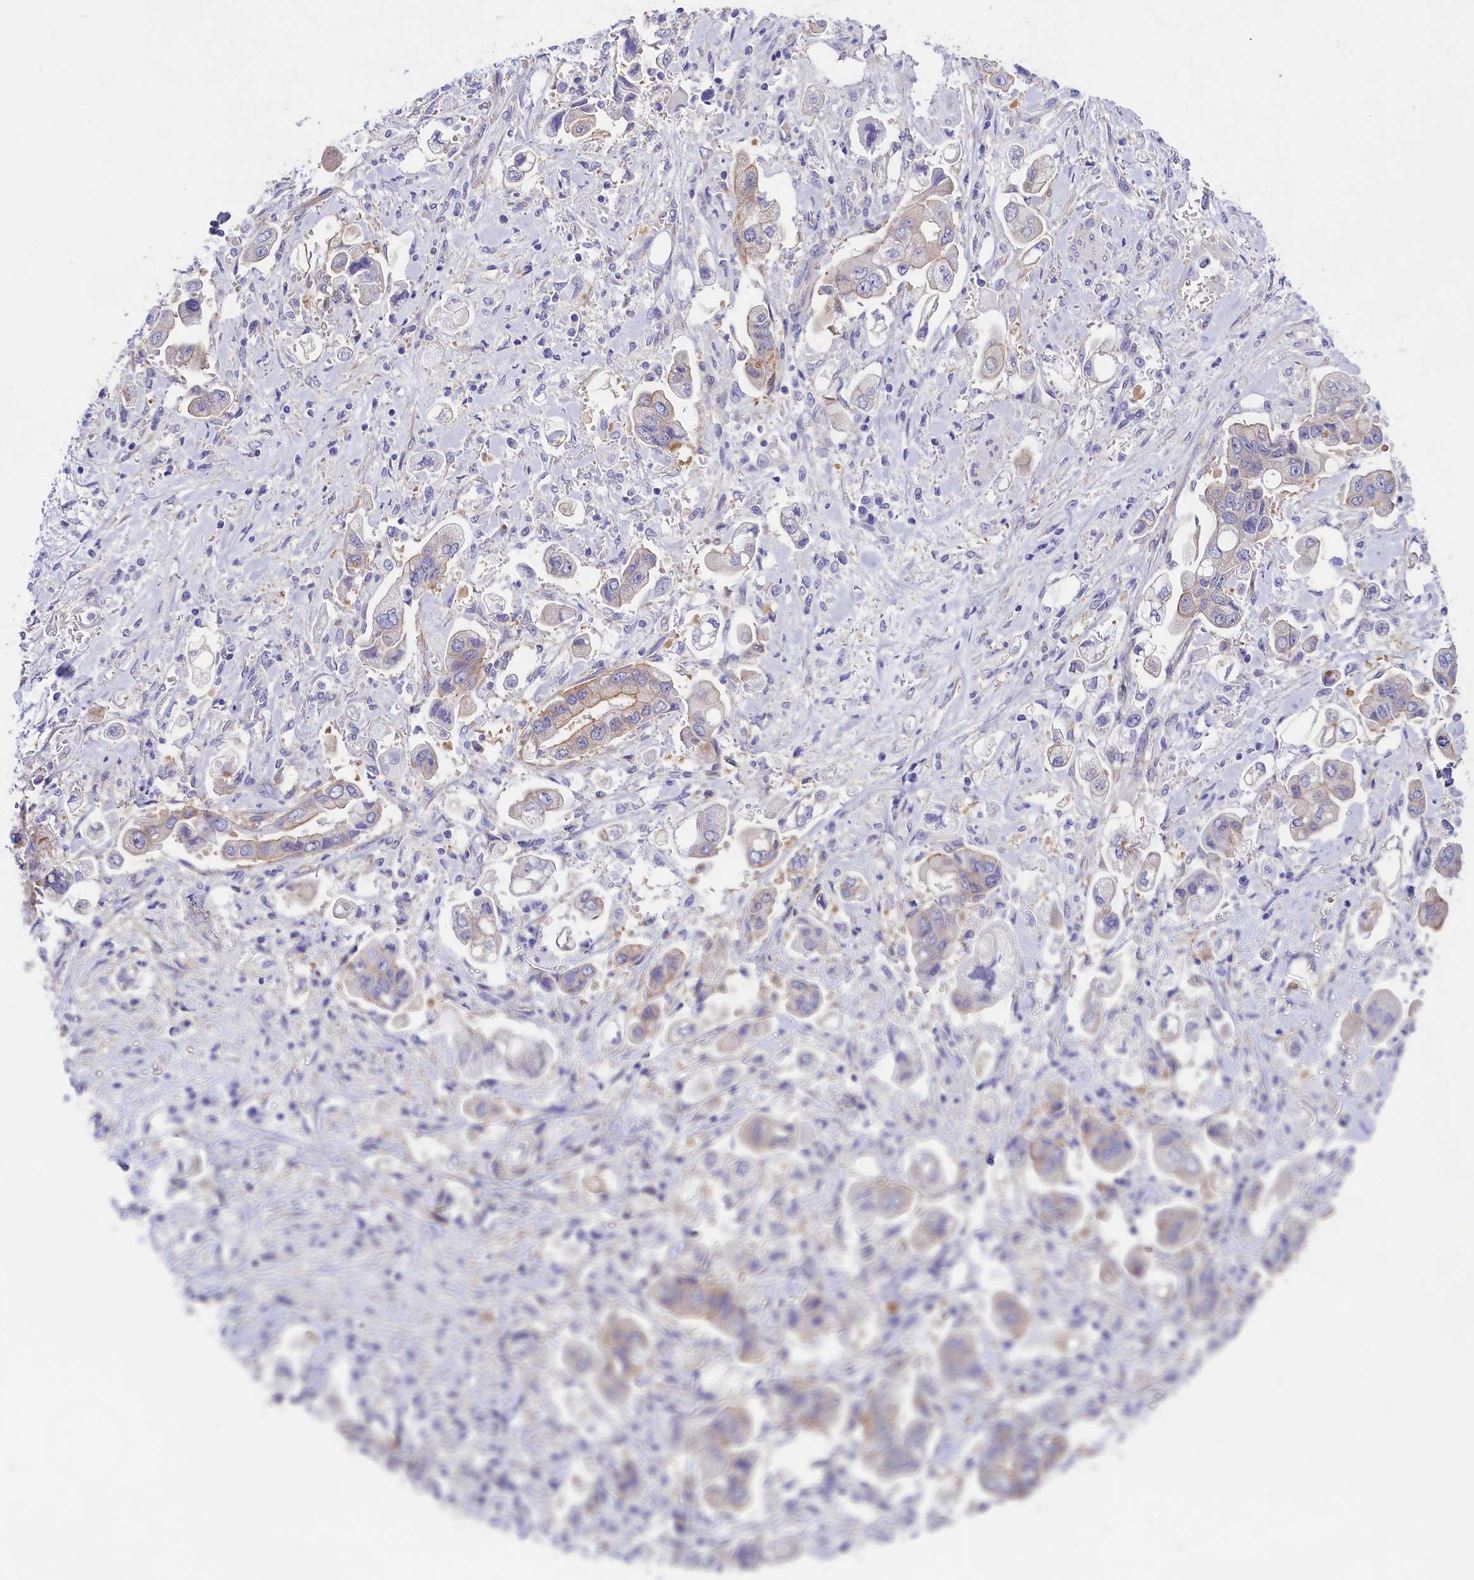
{"staining": {"intensity": "weak", "quantity": "<25%", "location": "cytoplasmic/membranous"}, "tissue": "stomach cancer", "cell_type": "Tumor cells", "image_type": "cancer", "snomed": [{"axis": "morphology", "description": "Adenocarcinoma, NOS"}, {"axis": "topography", "description": "Stomach"}], "caption": "DAB immunohistochemical staining of stomach cancer (adenocarcinoma) displays no significant positivity in tumor cells. (DAB (3,3'-diaminobenzidine) immunohistochemistry (IHC), high magnification).", "gene": "PPP1R13L", "patient": {"sex": "male", "age": 62}}